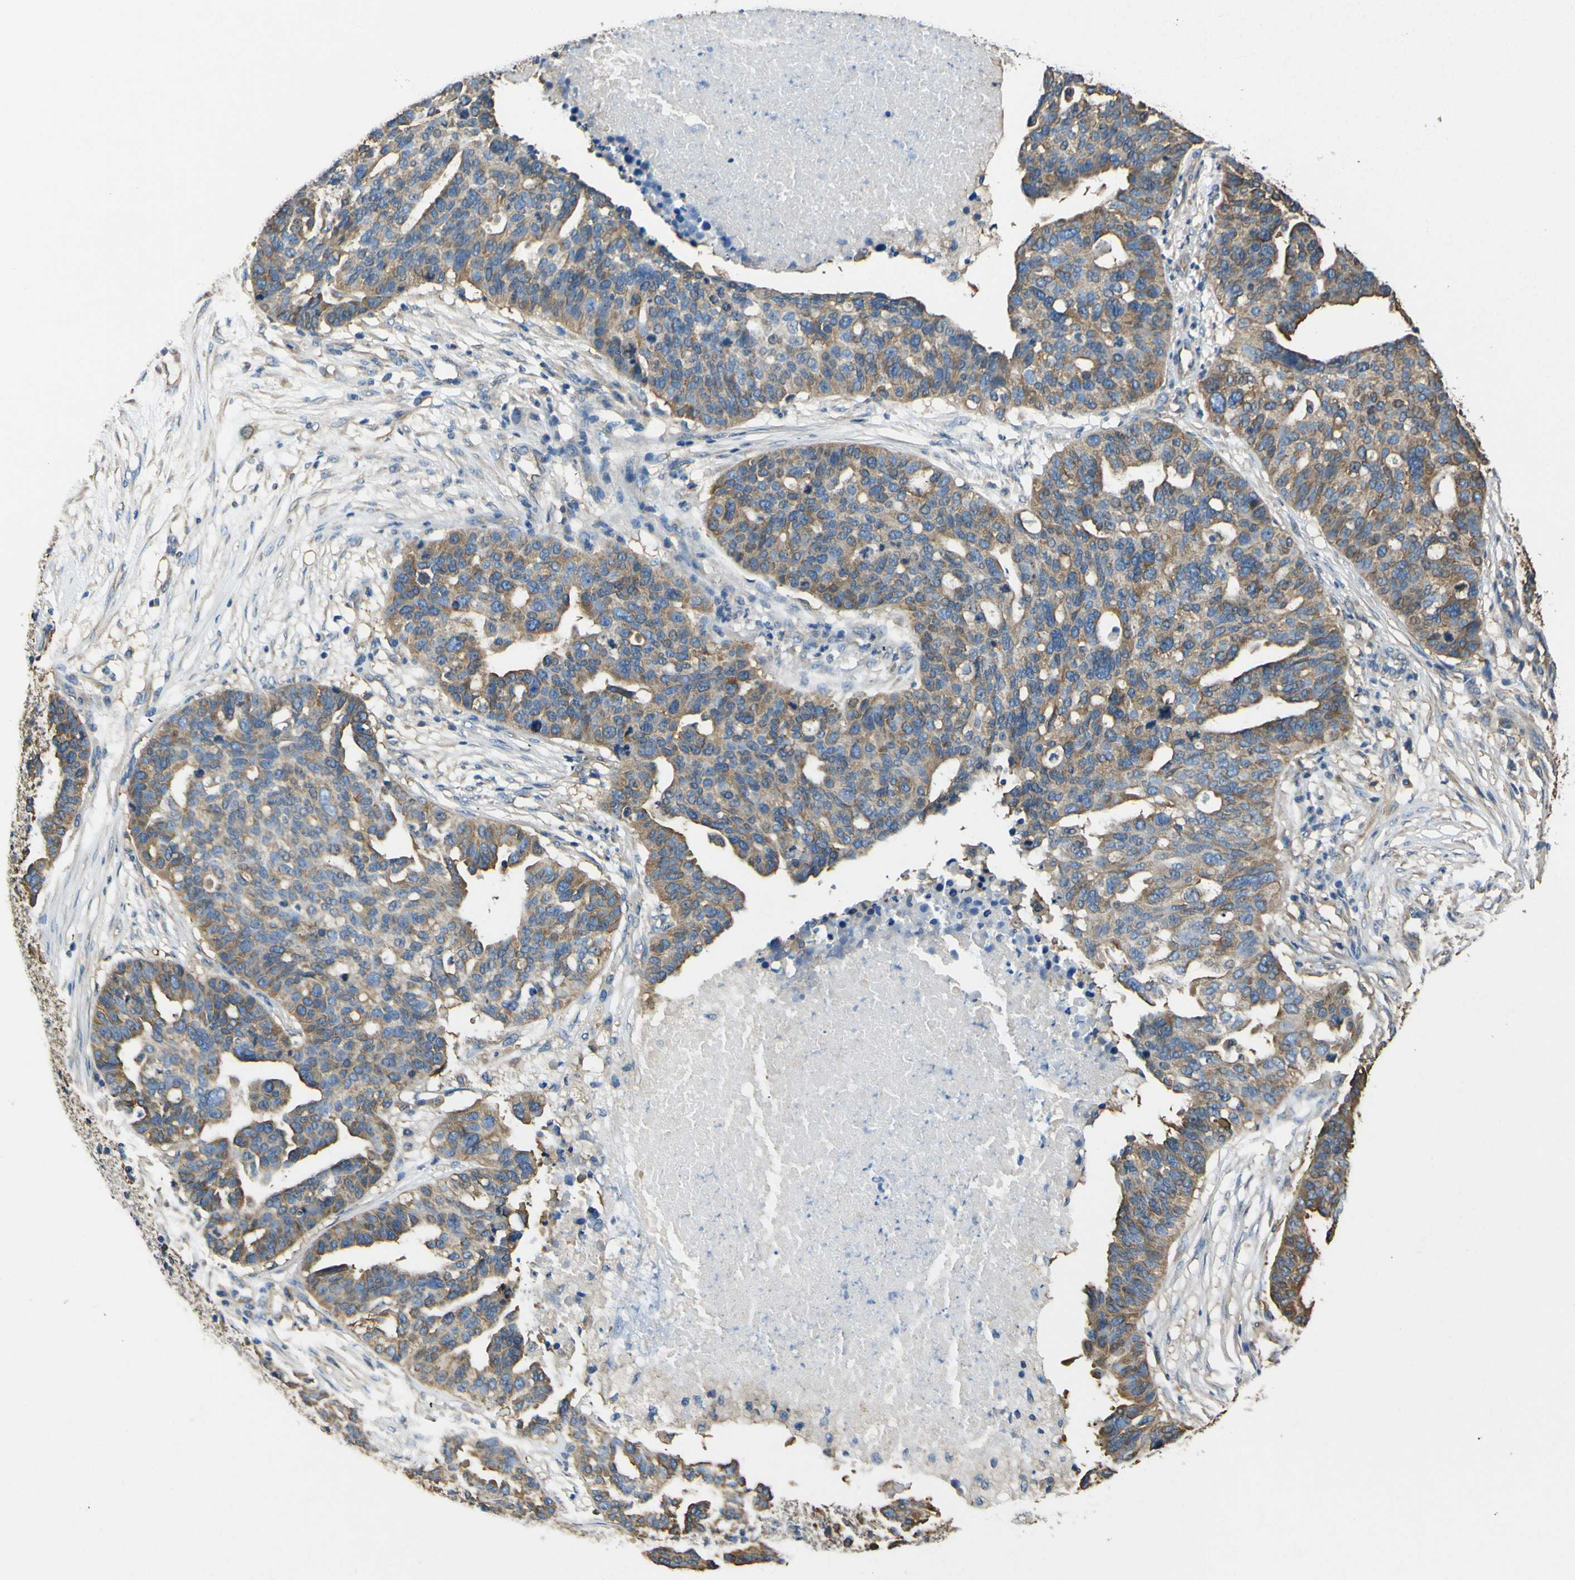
{"staining": {"intensity": "moderate", "quantity": ">75%", "location": "cytoplasmic/membranous"}, "tissue": "ovarian cancer", "cell_type": "Tumor cells", "image_type": "cancer", "snomed": [{"axis": "morphology", "description": "Cystadenocarcinoma, serous, NOS"}, {"axis": "topography", "description": "Ovary"}], "caption": "Human ovarian serous cystadenocarcinoma stained with a brown dye reveals moderate cytoplasmic/membranous positive staining in approximately >75% of tumor cells.", "gene": "TUBB", "patient": {"sex": "female", "age": 59}}